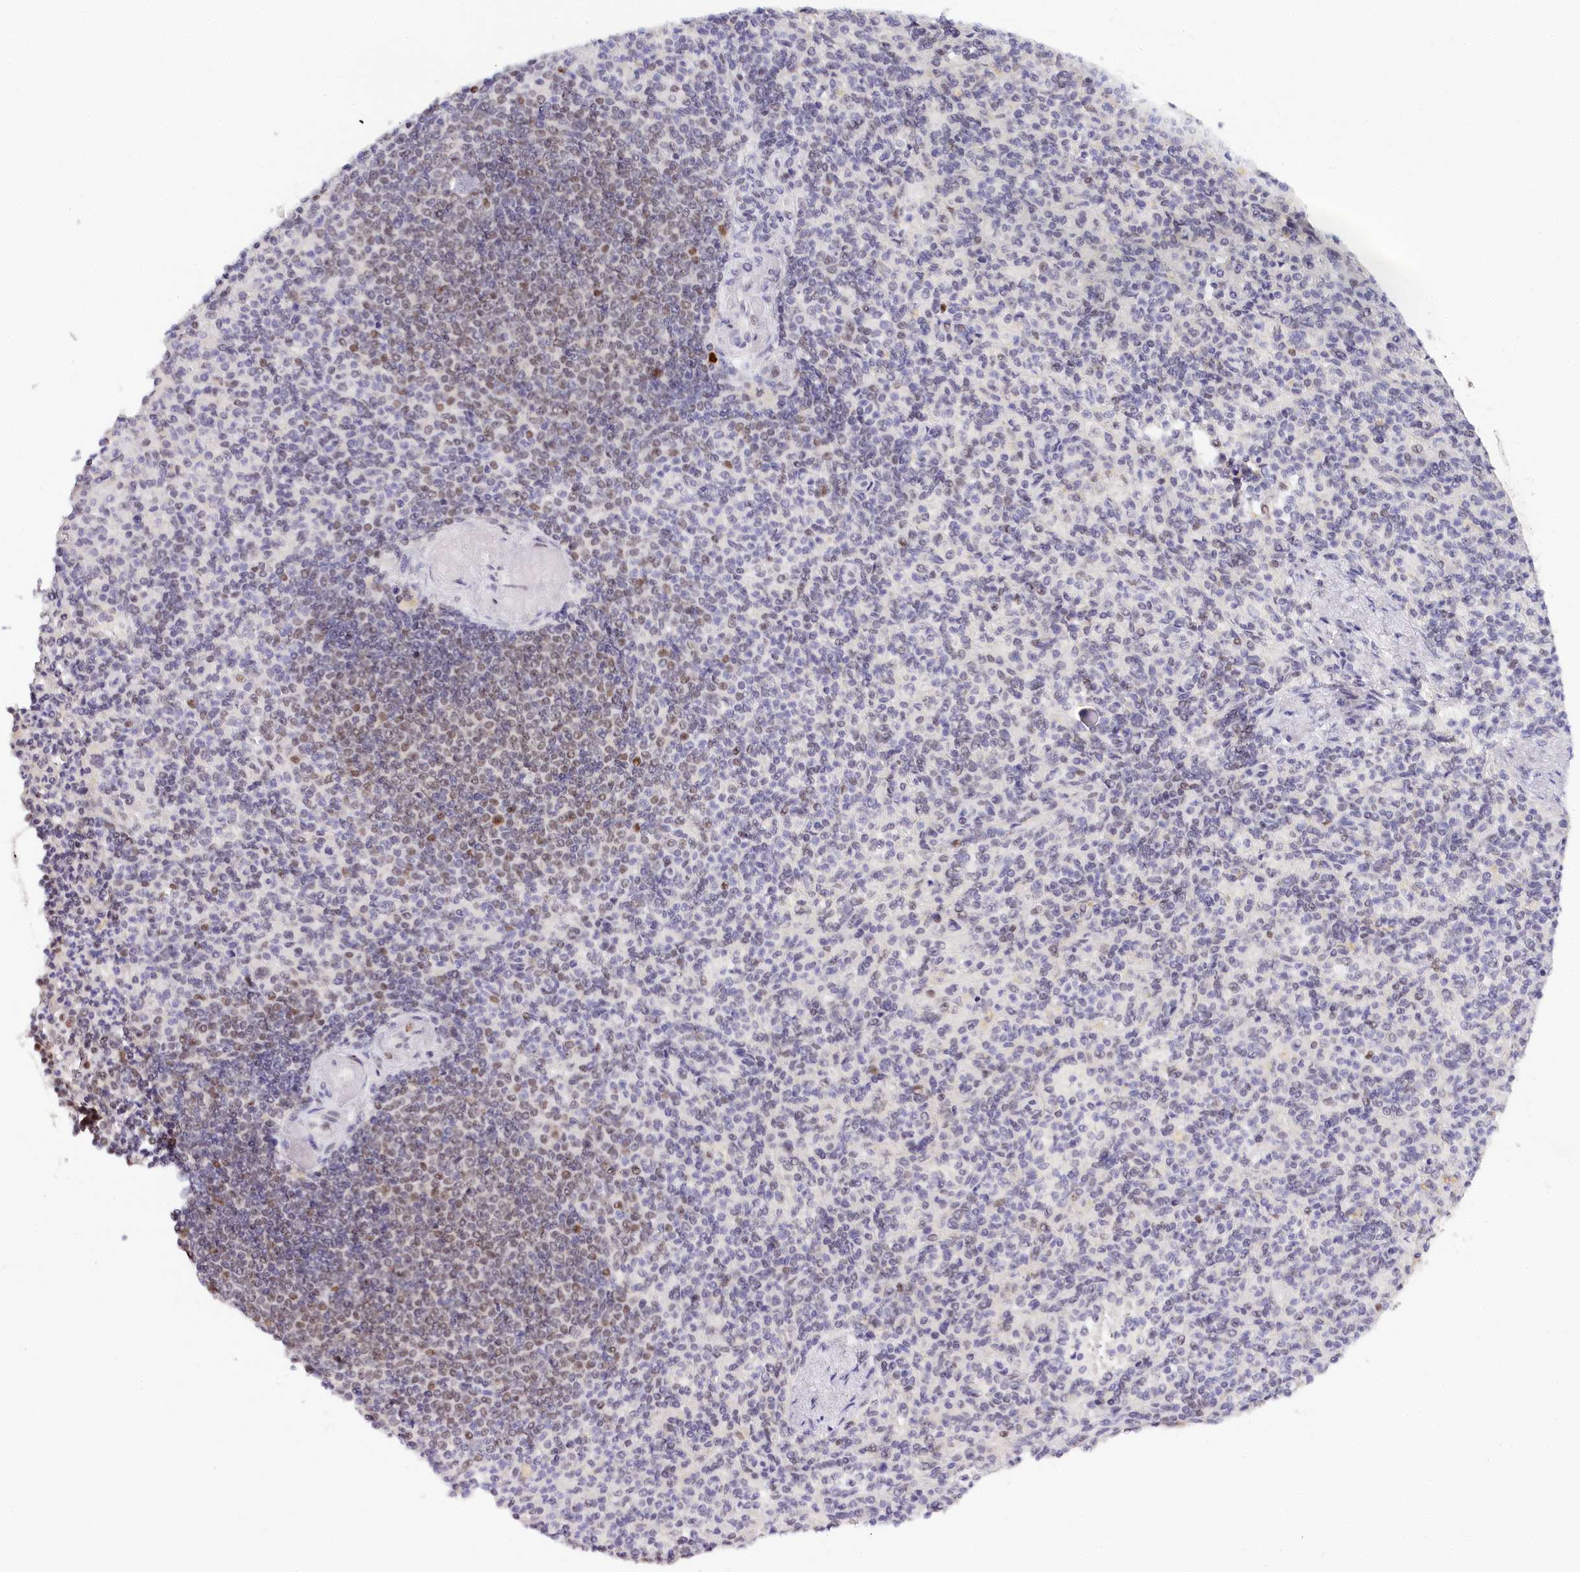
{"staining": {"intensity": "negative", "quantity": "none", "location": "none"}, "tissue": "spleen", "cell_type": "Cells in red pulp", "image_type": "normal", "snomed": [{"axis": "morphology", "description": "Normal tissue, NOS"}, {"axis": "topography", "description": "Spleen"}], "caption": "Immunohistochemical staining of benign spleen shows no significant expression in cells in red pulp.", "gene": "TP53", "patient": {"sex": "female", "age": 74}}